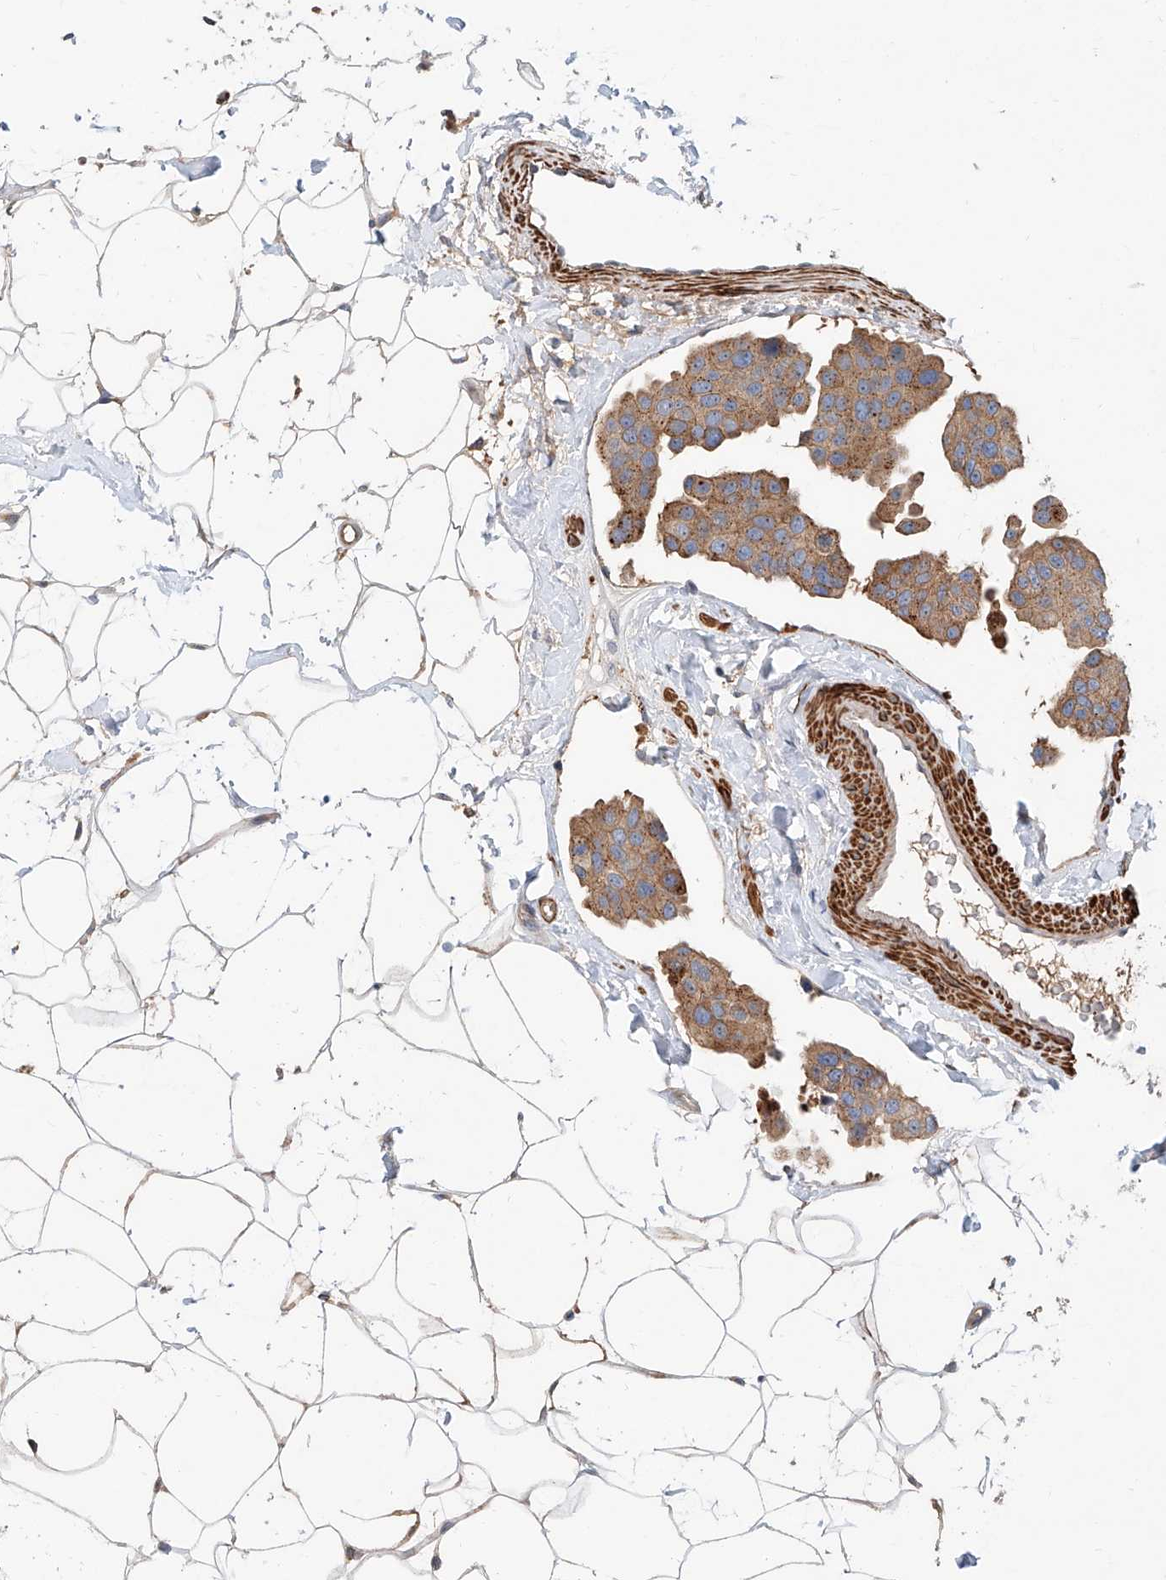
{"staining": {"intensity": "moderate", "quantity": ">75%", "location": "cytoplasmic/membranous"}, "tissue": "breast cancer", "cell_type": "Tumor cells", "image_type": "cancer", "snomed": [{"axis": "morphology", "description": "Normal tissue, NOS"}, {"axis": "morphology", "description": "Duct carcinoma"}, {"axis": "topography", "description": "Breast"}], "caption": "Breast cancer stained with DAB (3,3'-diaminobenzidine) immunohistochemistry shows medium levels of moderate cytoplasmic/membranous staining in approximately >75% of tumor cells.", "gene": "MAGEE2", "patient": {"sex": "female", "age": 39}}